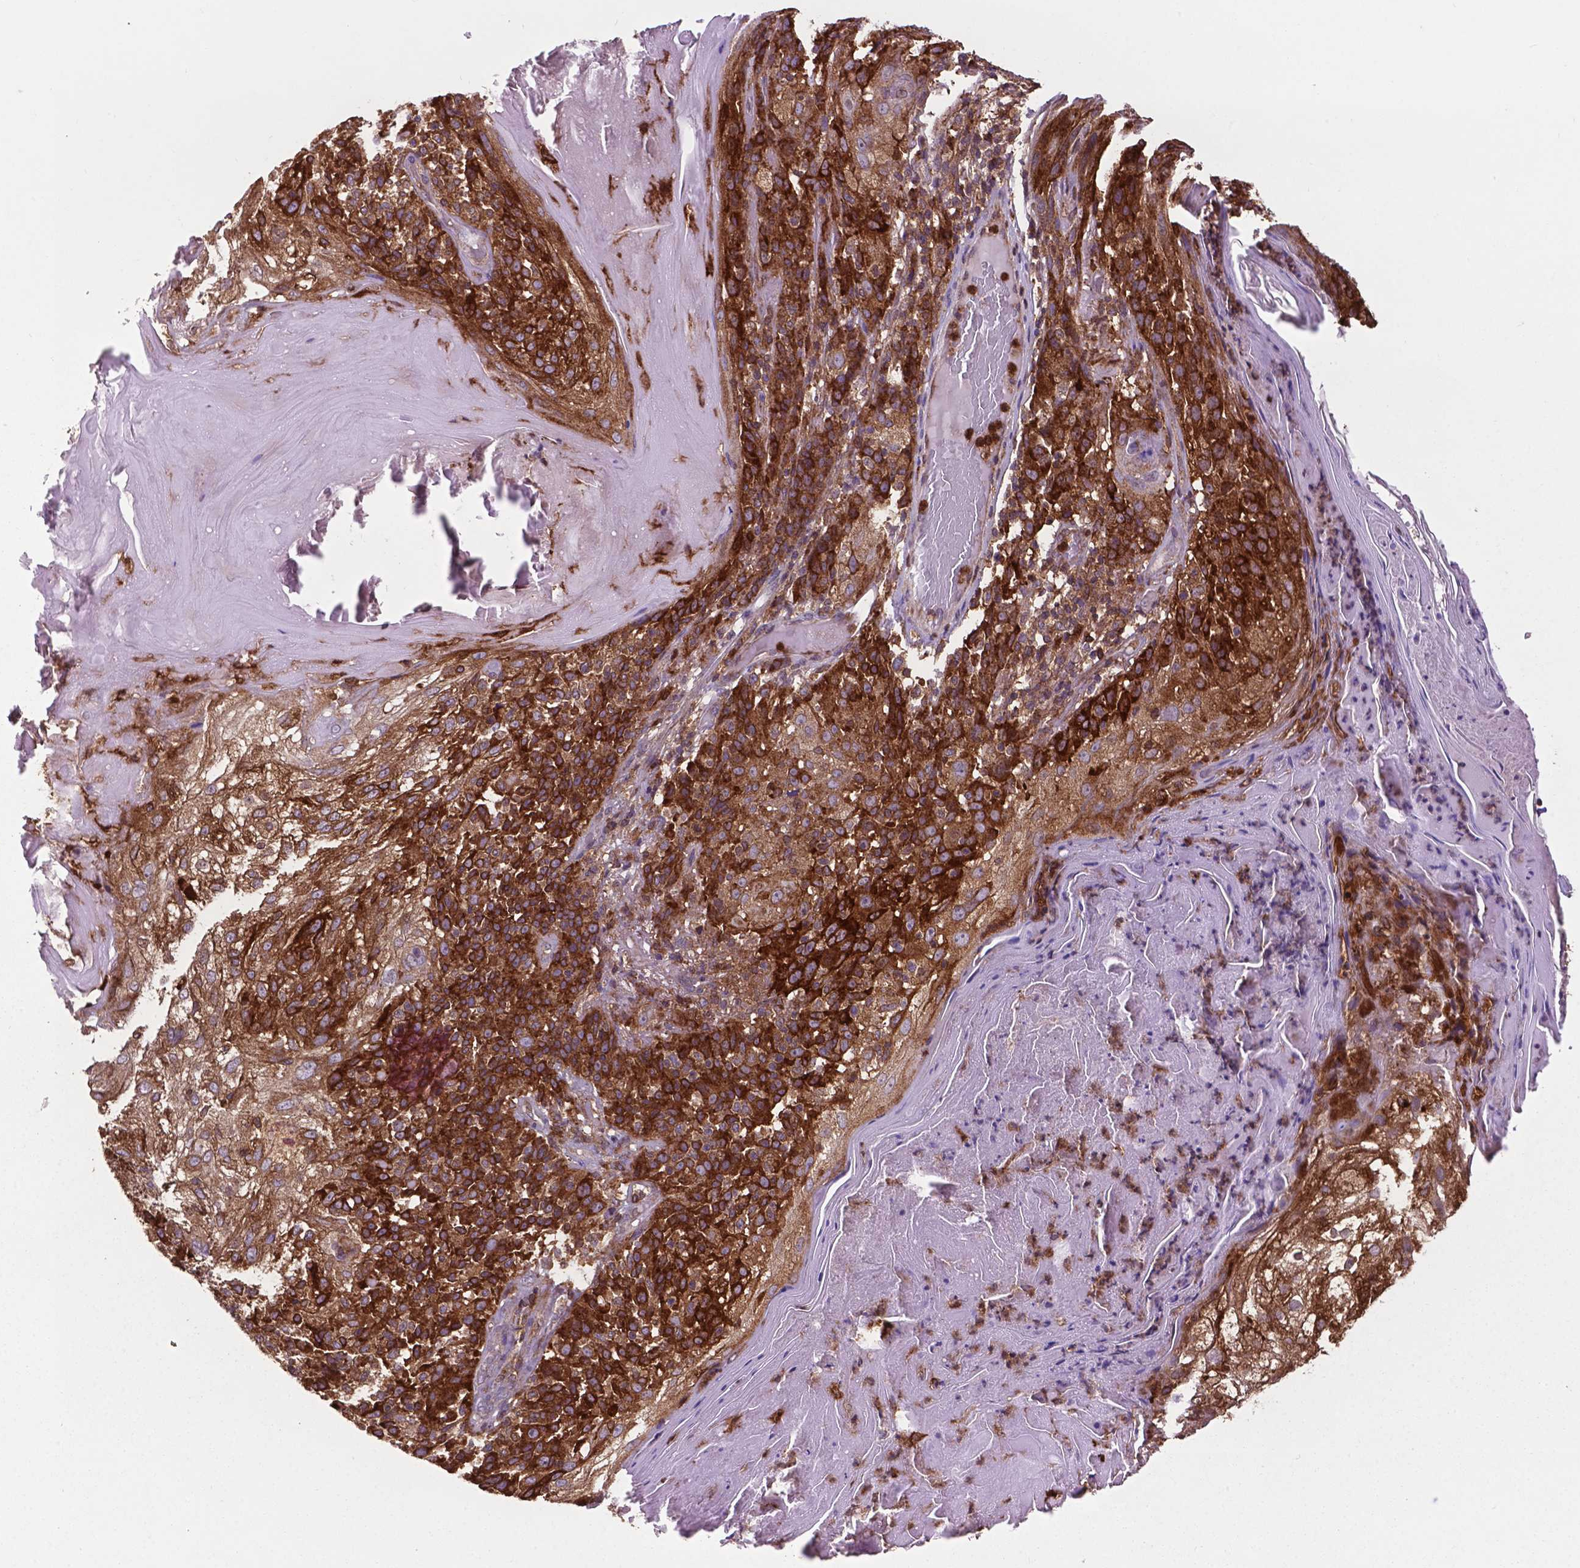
{"staining": {"intensity": "strong", "quantity": ">75%", "location": "cytoplasmic/membranous"}, "tissue": "skin cancer", "cell_type": "Tumor cells", "image_type": "cancer", "snomed": [{"axis": "morphology", "description": "Normal tissue, NOS"}, {"axis": "morphology", "description": "Squamous cell carcinoma, NOS"}, {"axis": "topography", "description": "Skin"}], "caption": "IHC micrograph of skin squamous cell carcinoma stained for a protein (brown), which reveals high levels of strong cytoplasmic/membranous positivity in about >75% of tumor cells.", "gene": "SMAD3", "patient": {"sex": "female", "age": 83}}